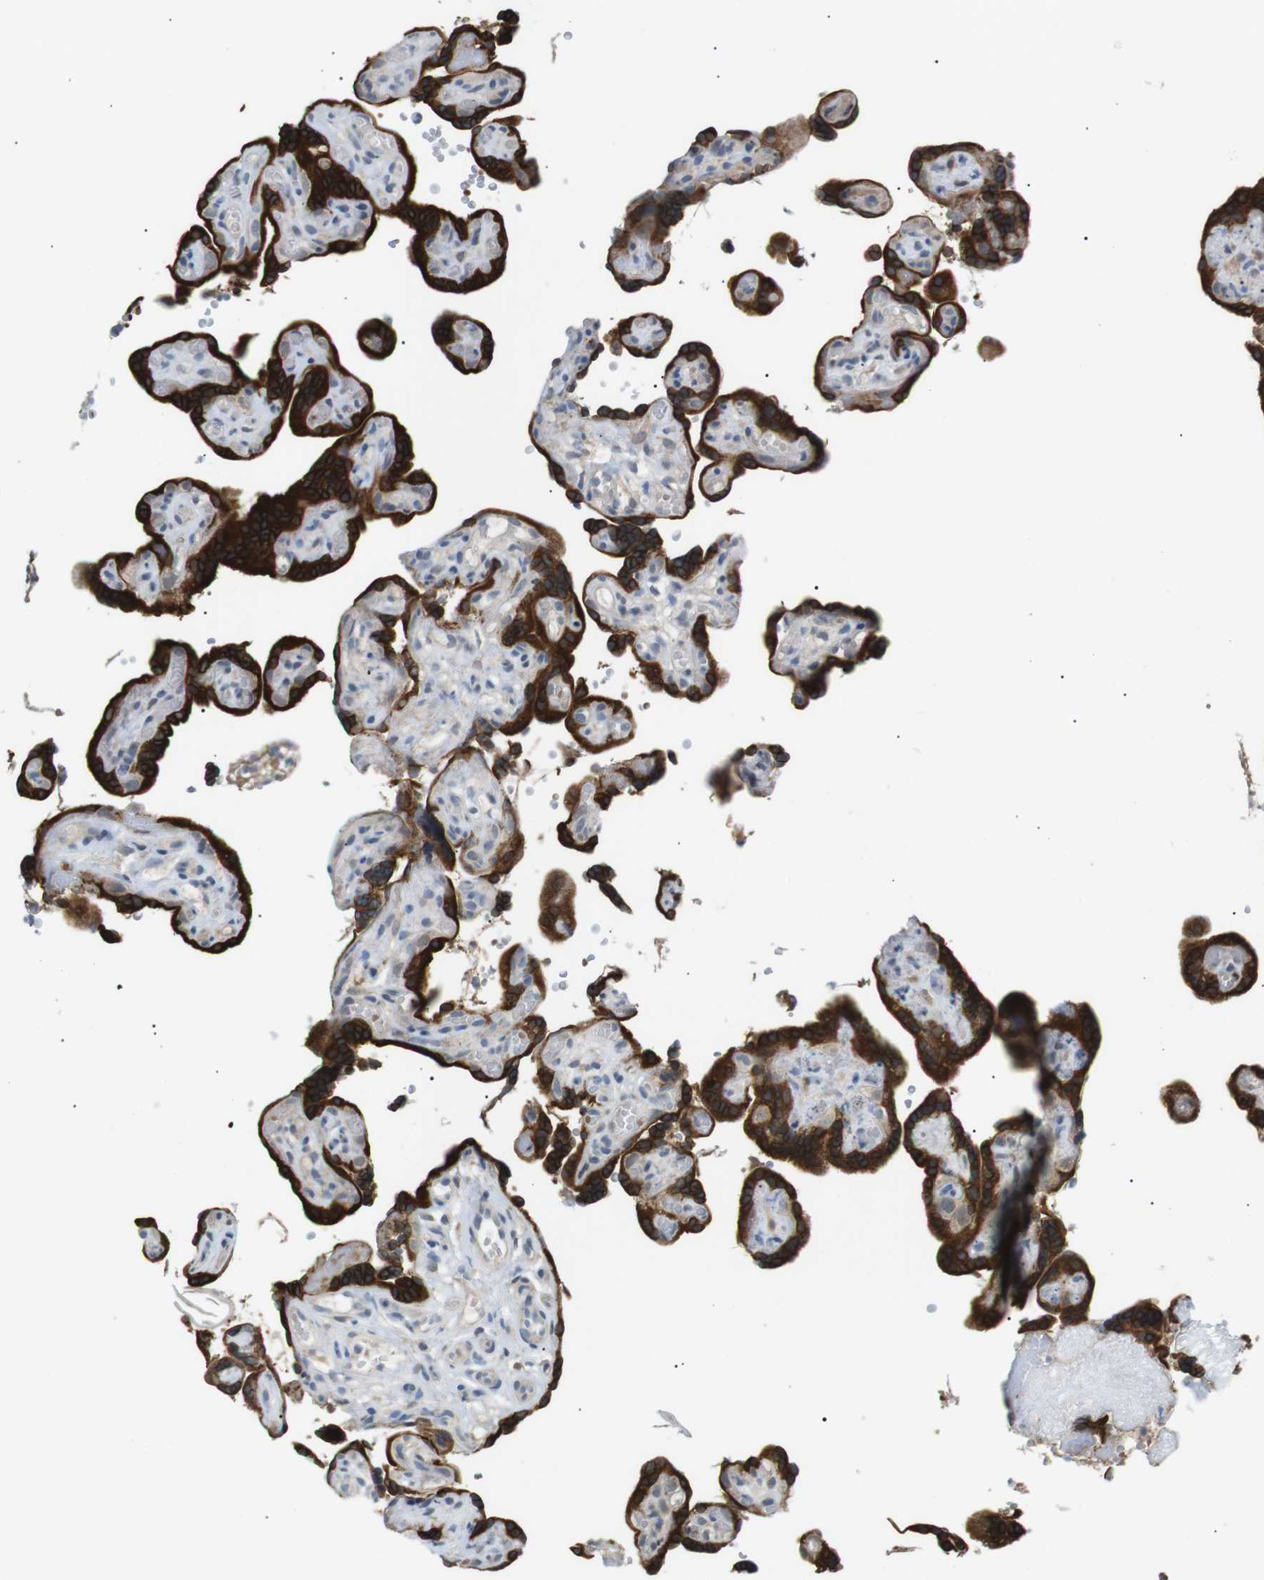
{"staining": {"intensity": "negative", "quantity": "none", "location": "none"}, "tissue": "placenta", "cell_type": "Decidual cells", "image_type": "normal", "snomed": [{"axis": "morphology", "description": "Normal tissue, NOS"}, {"axis": "topography", "description": "Placenta"}], "caption": "An immunohistochemistry (IHC) image of benign placenta is shown. There is no staining in decidual cells of placenta.", "gene": "B4GALNT2", "patient": {"sex": "female", "age": 30}}